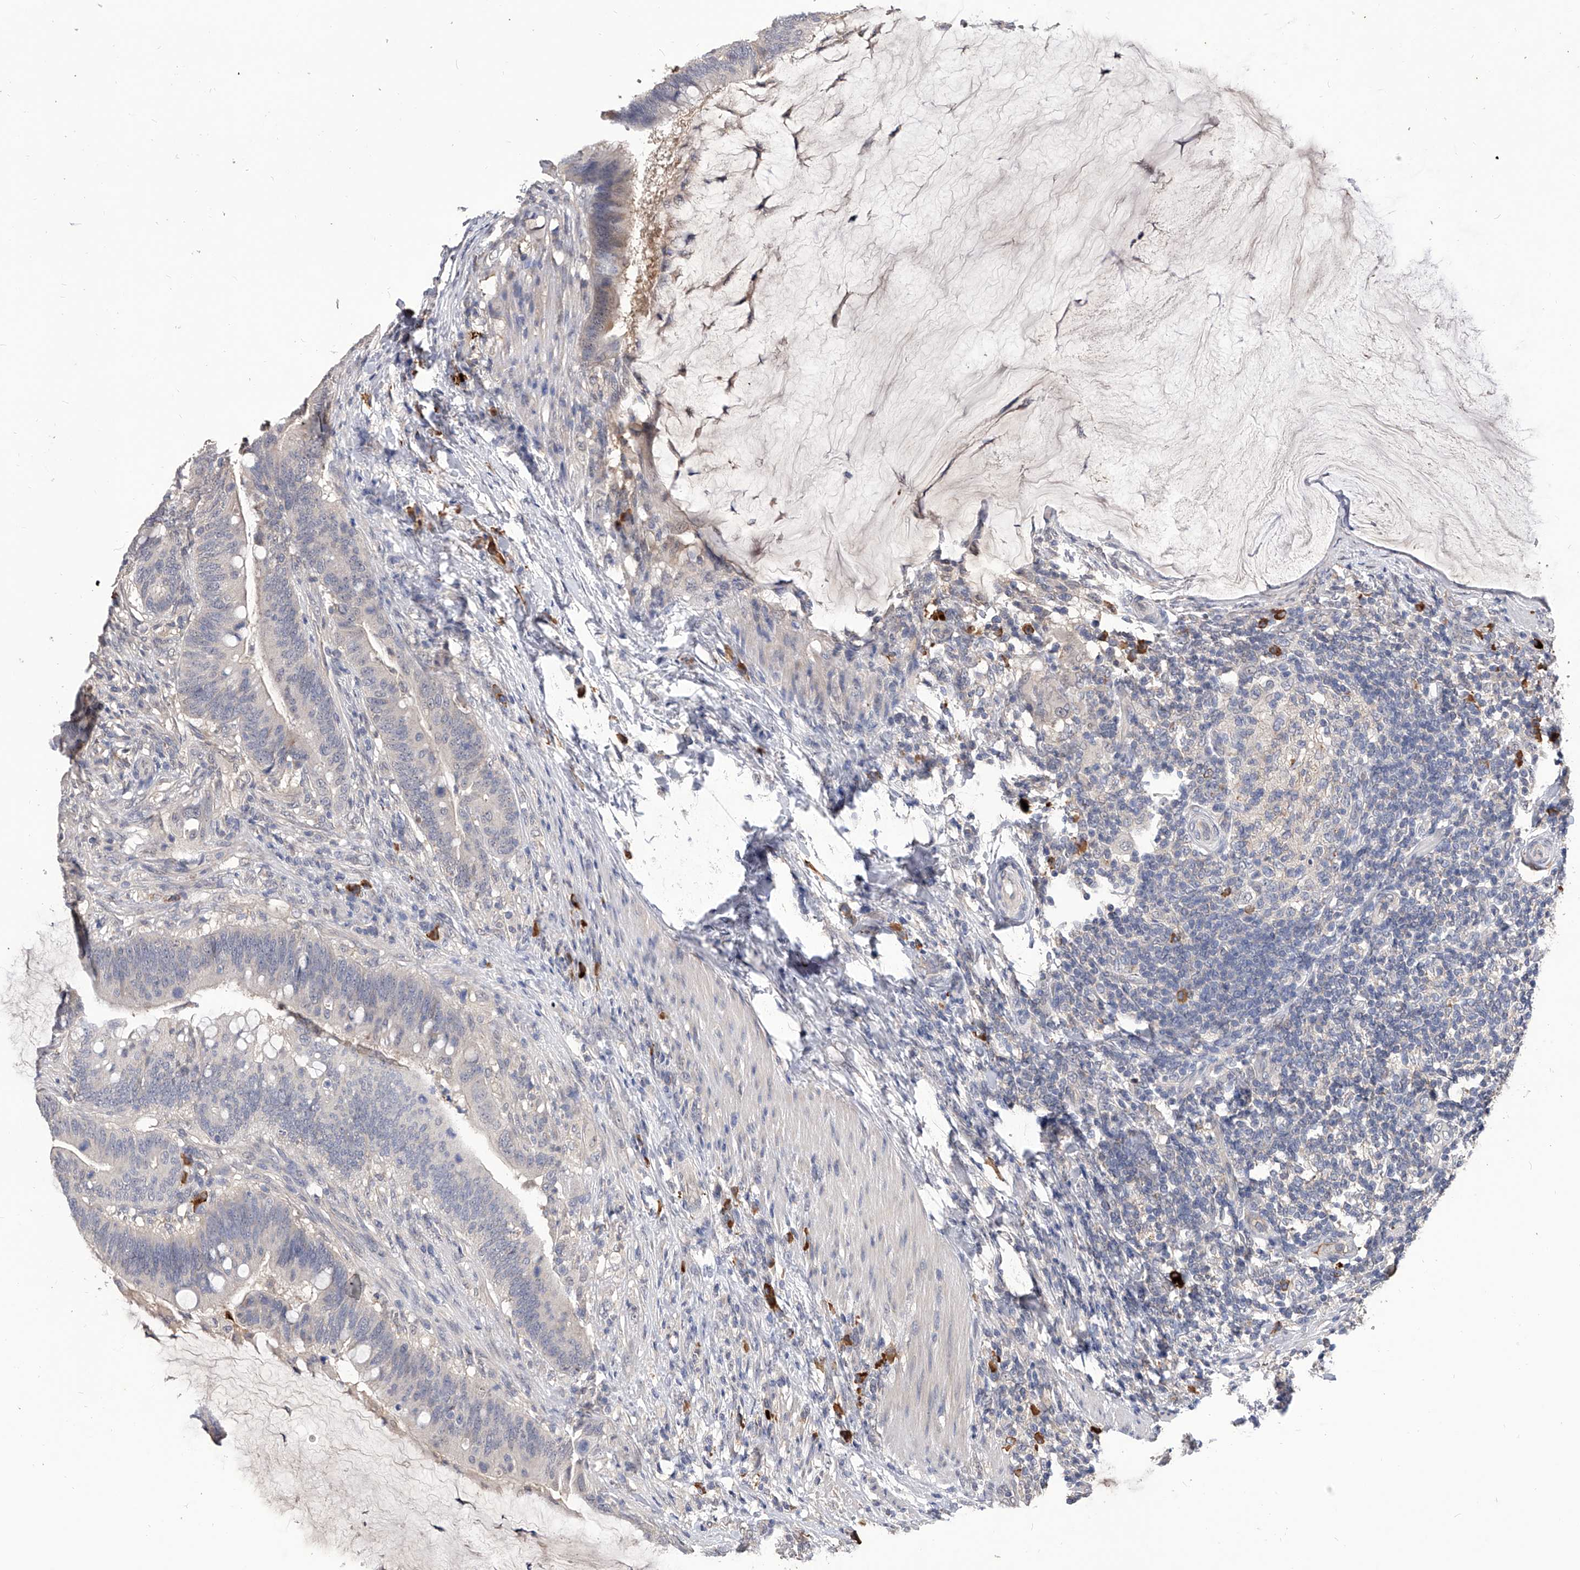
{"staining": {"intensity": "negative", "quantity": "none", "location": "none"}, "tissue": "colorectal cancer", "cell_type": "Tumor cells", "image_type": "cancer", "snomed": [{"axis": "morphology", "description": "Adenocarcinoma, NOS"}, {"axis": "topography", "description": "Colon"}], "caption": "An image of colorectal cancer (adenocarcinoma) stained for a protein demonstrates no brown staining in tumor cells. (Brightfield microscopy of DAB IHC at high magnification).", "gene": "CFAP410", "patient": {"sex": "female", "age": 66}}